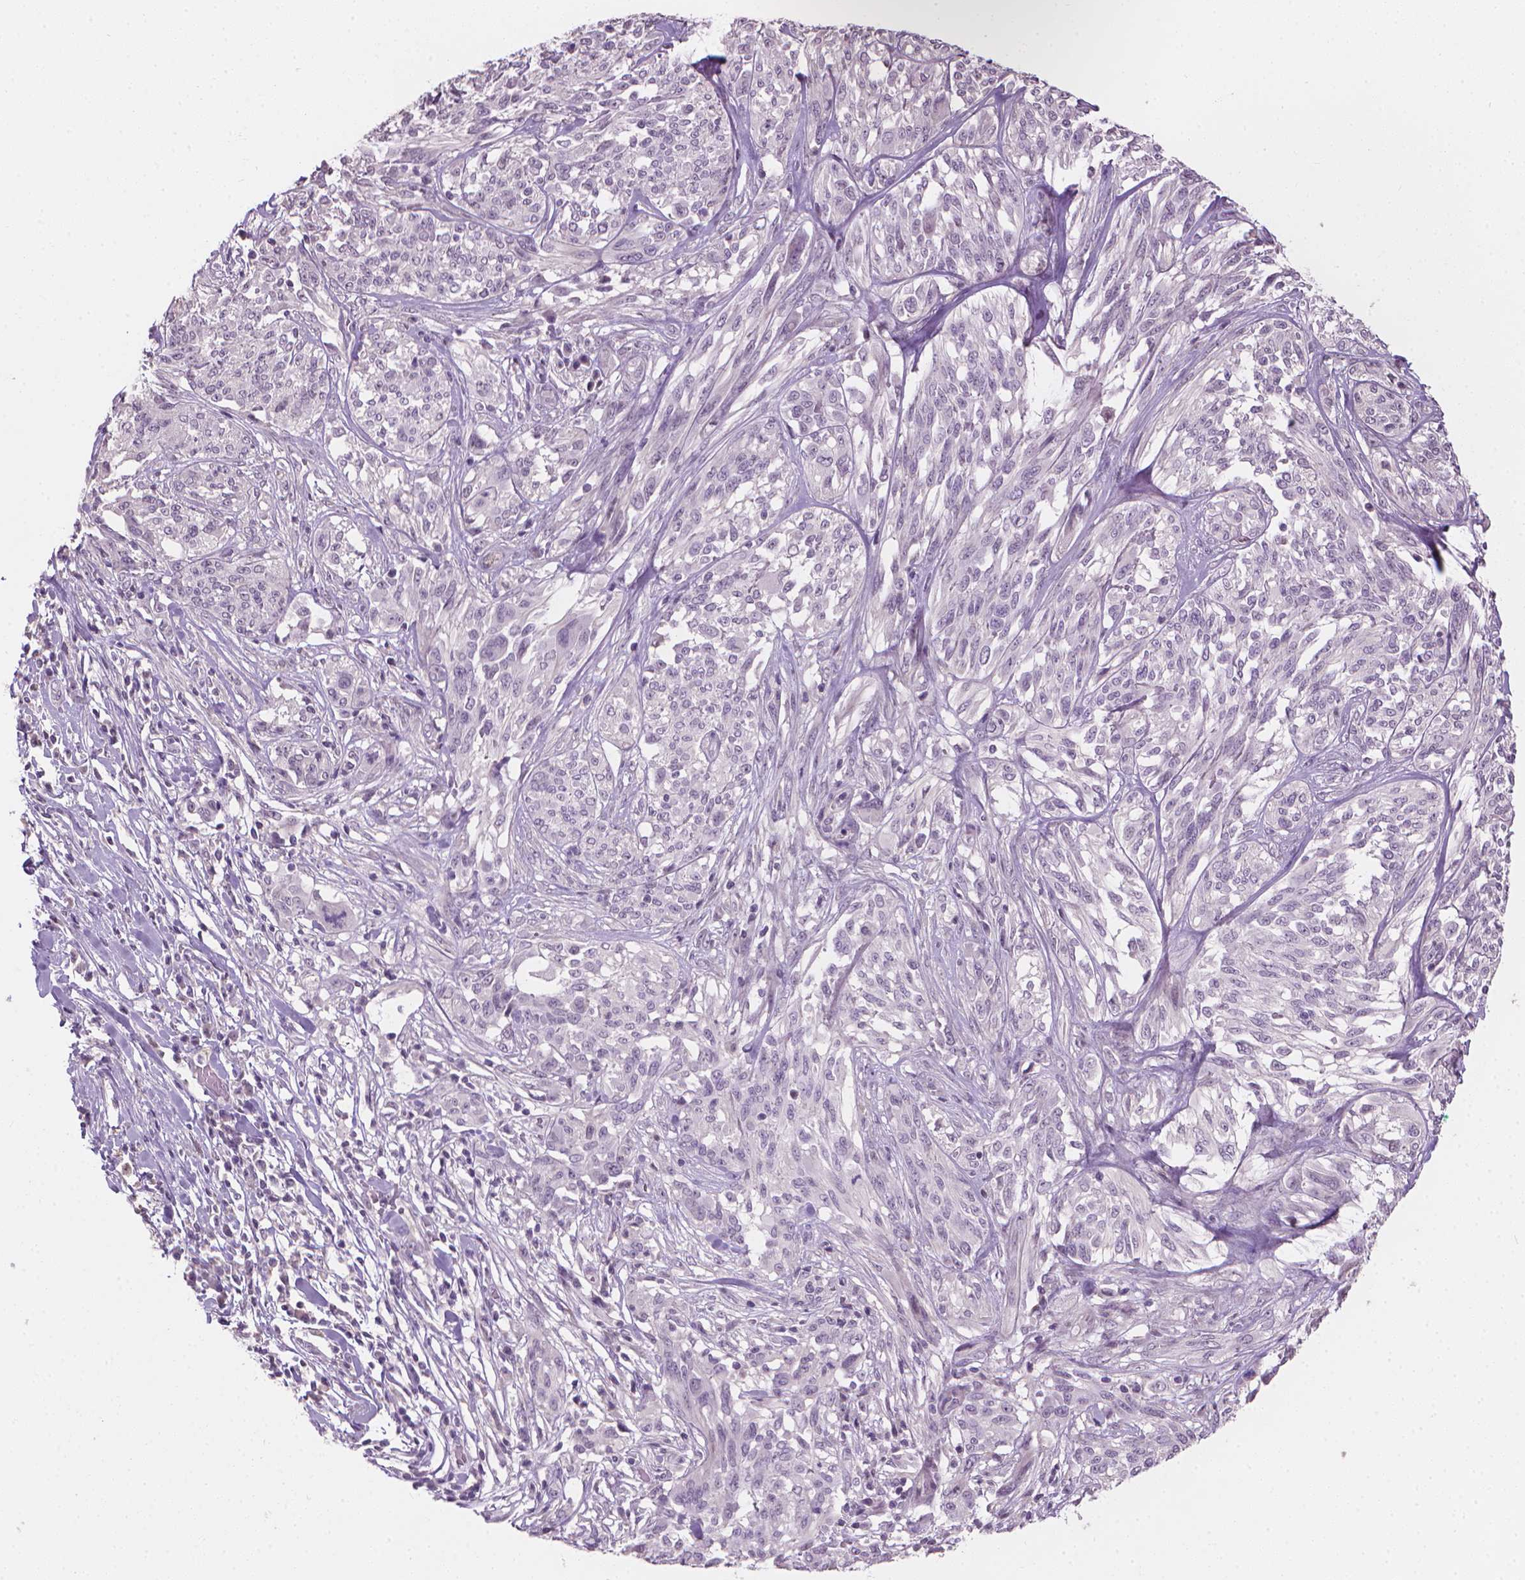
{"staining": {"intensity": "negative", "quantity": "none", "location": "none"}, "tissue": "melanoma", "cell_type": "Tumor cells", "image_type": "cancer", "snomed": [{"axis": "morphology", "description": "Malignant melanoma, NOS"}, {"axis": "topography", "description": "Skin"}], "caption": "This is an immunohistochemistry micrograph of melanoma. There is no staining in tumor cells.", "gene": "SAXO2", "patient": {"sex": "female", "age": 91}}